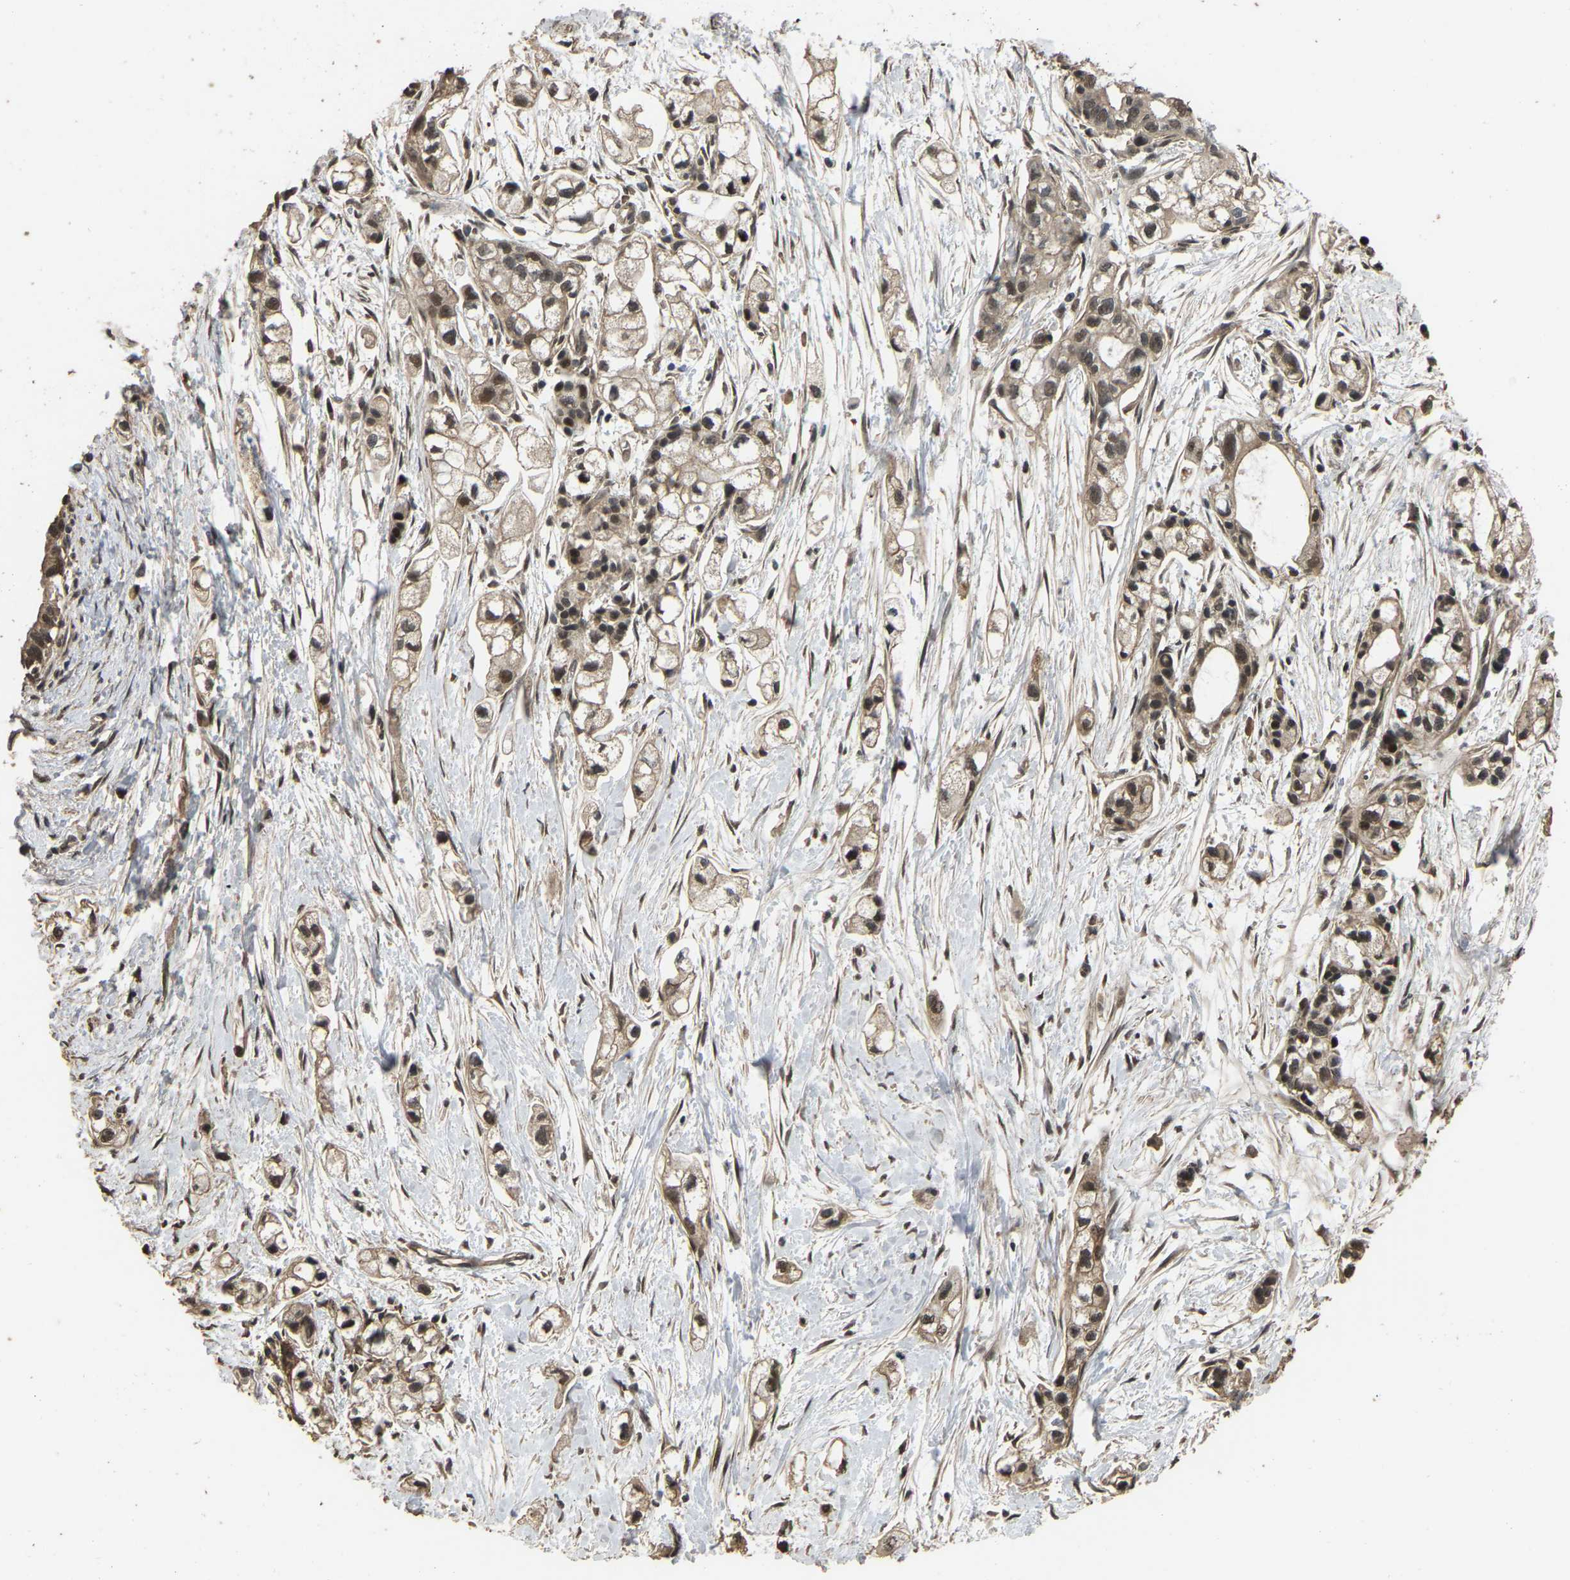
{"staining": {"intensity": "moderate", "quantity": ">75%", "location": "cytoplasmic/membranous,nuclear"}, "tissue": "pancreatic cancer", "cell_type": "Tumor cells", "image_type": "cancer", "snomed": [{"axis": "morphology", "description": "Adenocarcinoma, NOS"}, {"axis": "topography", "description": "Pancreas"}], "caption": "A brown stain highlights moderate cytoplasmic/membranous and nuclear expression of a protein in pancreatic cancer (adenocarcinoma) tumor cells. (DAB (3,3'-diaminobenzidine) IHC, brown staining for protein, blue staining for nuclei).", "gene": "ARHGAP23", "patient": {"sex": "male", "age": 74}}